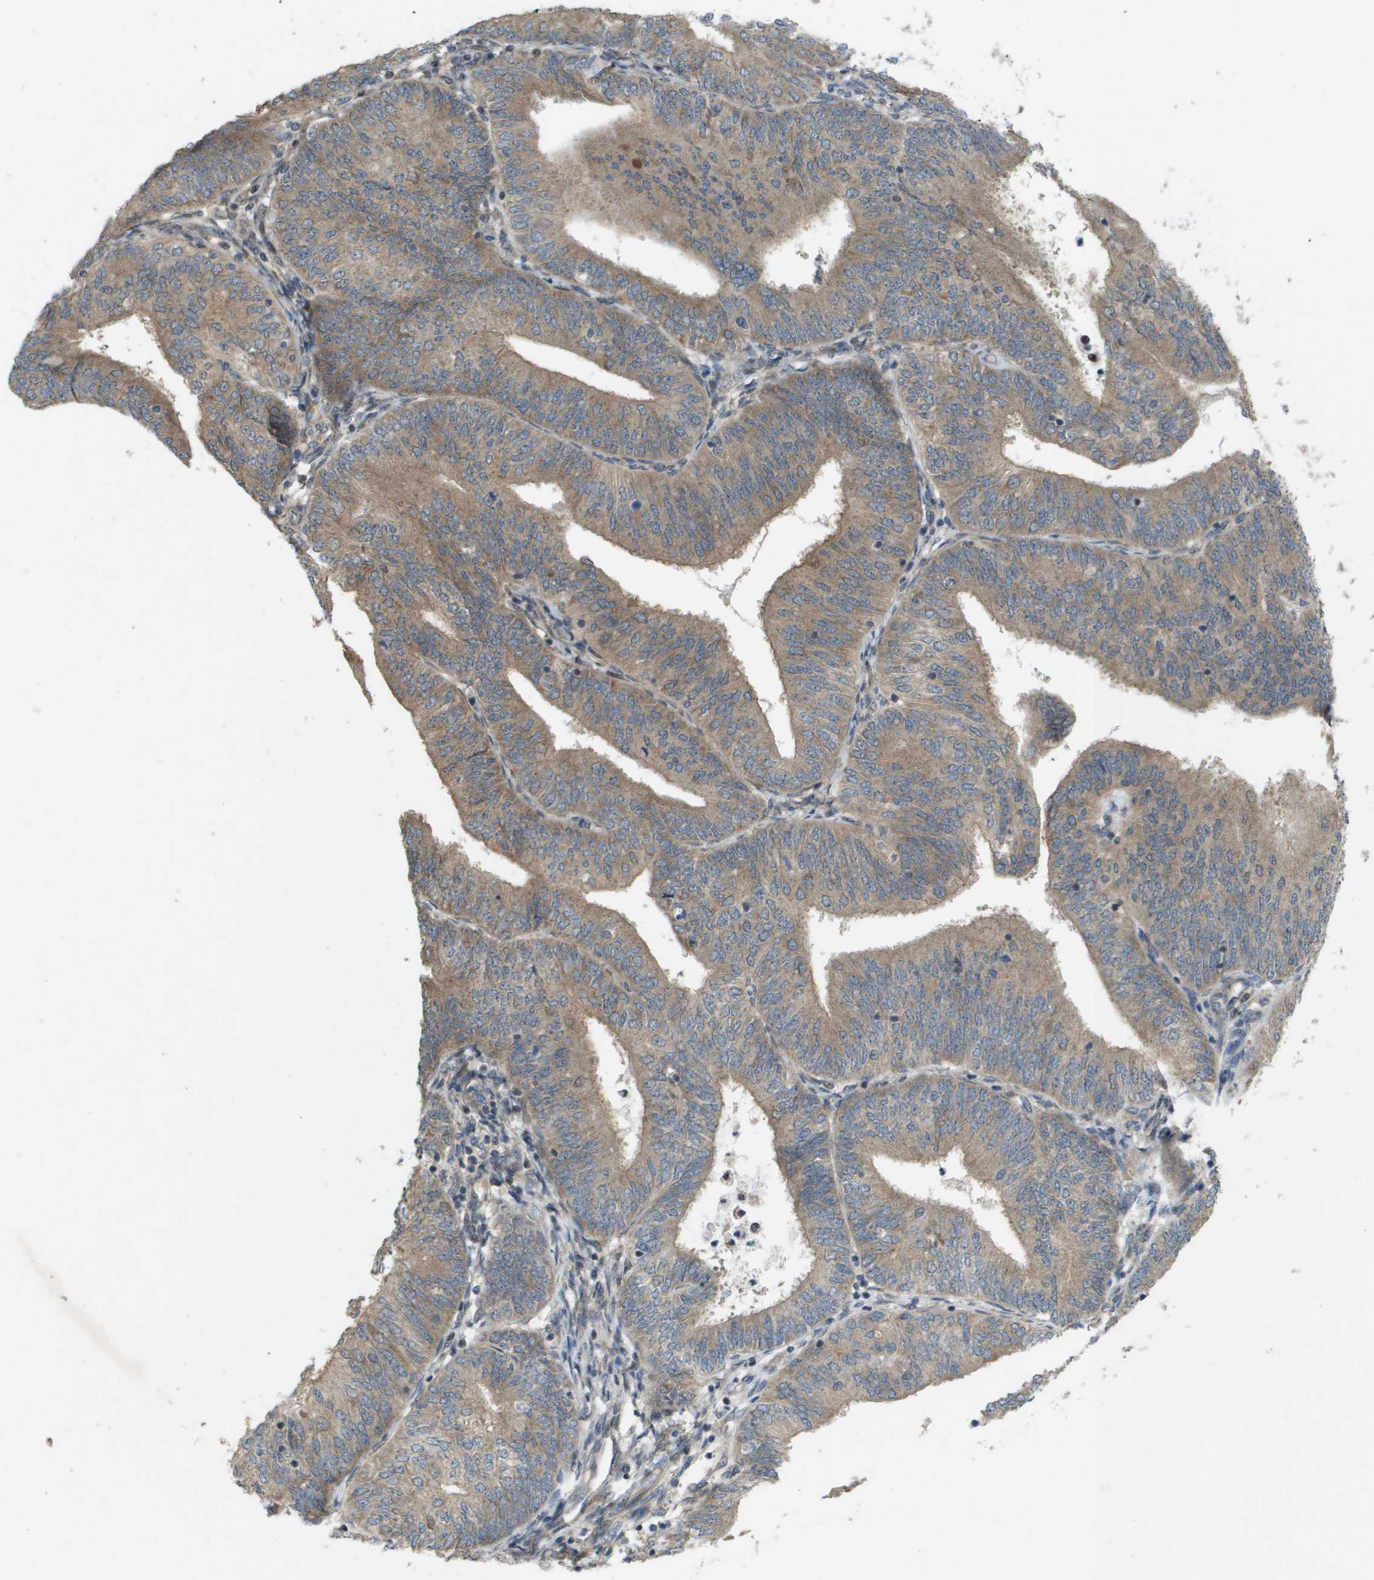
{"staining": {"intensity": "moderate", "quantity": ">75%", "location": "cytoplasmic/membranous"}, "tissue": "endometrial cancer", "cell_type": "Tumor cells", "image_type": "cancer", "snomed": [{"axis": "morphology", "description": "Adenocarcinoma, NOS"}, {"axis": "topography", "description": "Endometrium"}], "caption": "Protein staining exhibits moderate cytoplasmic/membranous staining in approximately >75% of tumor cells in endometrial cancer (adenocarcinoma). (DAB IHC with brightfield microscopy, high magnification).", "gene": "IFNLR1", "patient": {"sex": "female", "age": 58}}